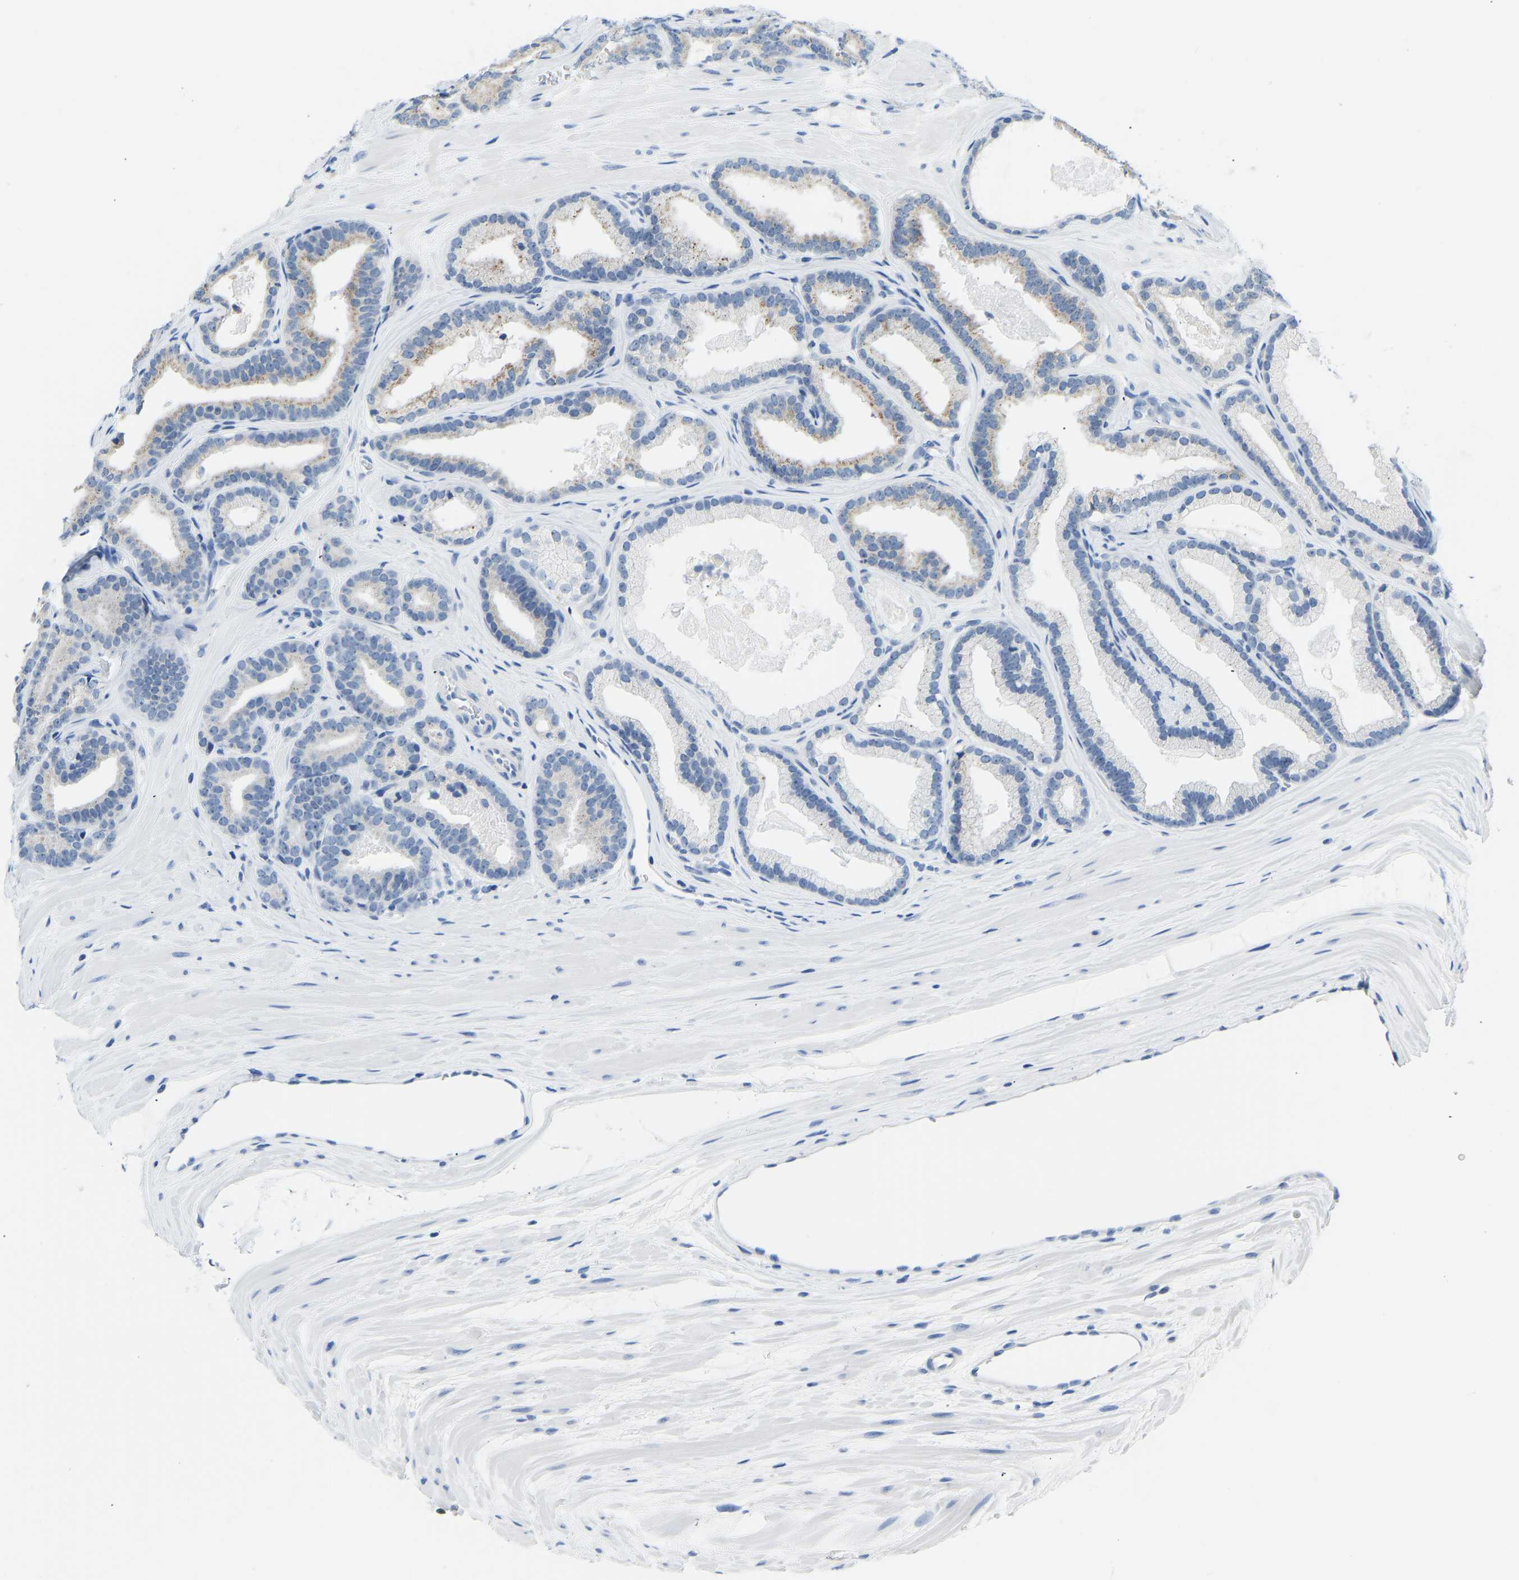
{"staining": {"intensity": "moderate", "quantity": "<25%", "location": "cytoplasmic/membranous"}, "tissue": "prostate cancer", "cell_type": "Tumor cells", "image_type": "cancer", "snomed": [{"axis": "morphology", "description": "Adenocarcinoma, High grade"}, {"axis": "topography", "description": "Prostate"}], "caption": "An IHC photomicrograph of tumor tissue is shown. Protein staining in brown highlights moderate cytoplasmic/membranous positivity in prostate cancer (adenocarcinoma (high-grade)) within tumor cells. (Stains: DAB (3,3'-diaminobenzidine) in brown, nuclei in blue, Microscopy: brightfield microscopy at high magnification).", "gene": "VRK1", "patient": {"sex": "male", "age": 60}}